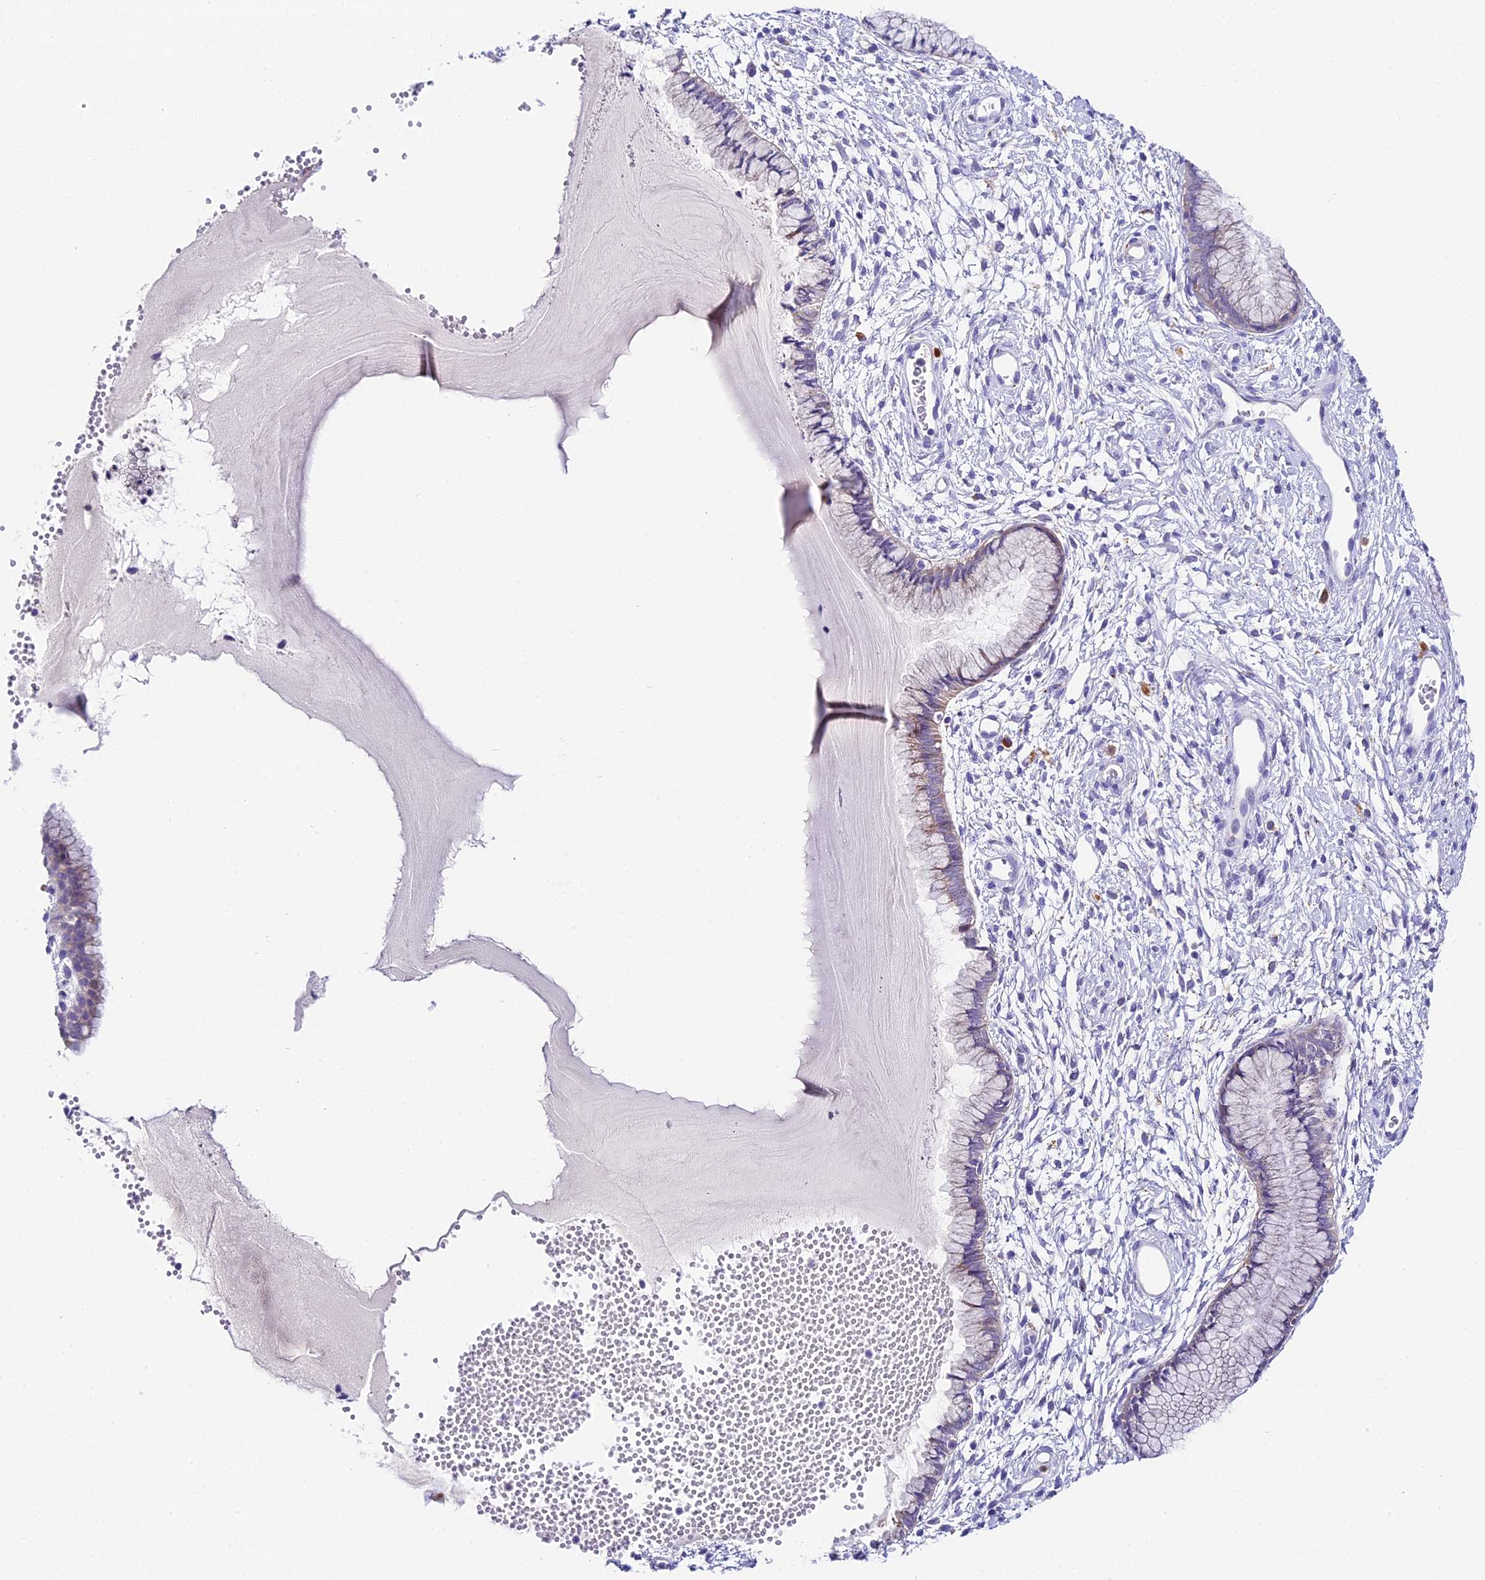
{"staining": {"intensity": "weak", "quantity": "<25%", "location": "cytoplasmic/membranous"}, "tissue": "cervix", "cell_type": "Glandular cells", "image_type": "normal", "snomed": [{"axis": "morphology", "description": "Normal tissue, NOS"}, {"axis": "topography", "description": "Cervix"}], "caption": "The image shows no staining of glandular cells in benign cervix.", "gene": "LYPD6", "patient": {"sex": "female", "age": 42}}